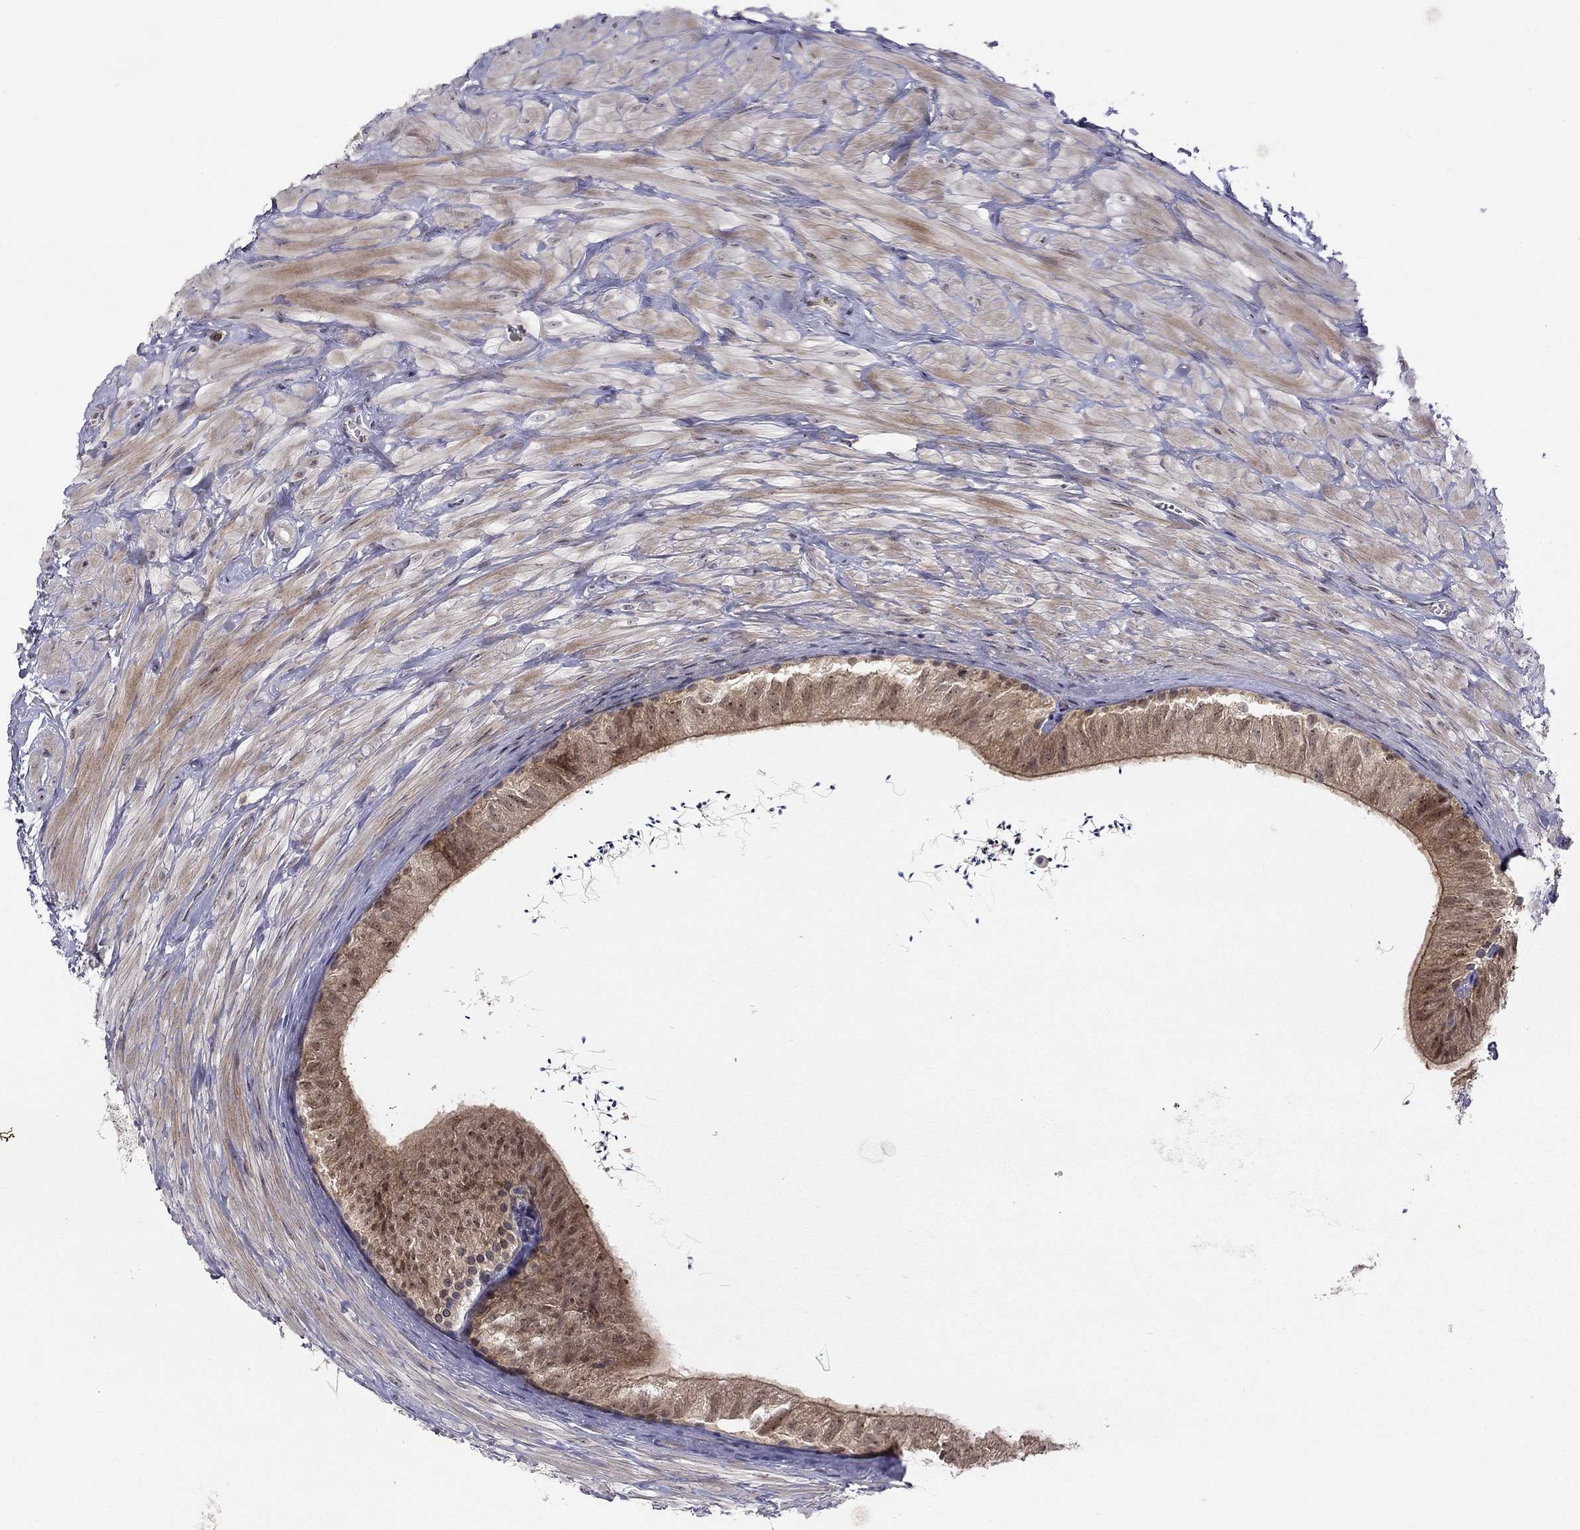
{"staining": {"intensity": "moderate", "quantity": ">75%", "location": "cytoplasmic/membranous"}, "tissue": "epididymis", "cell_type": "Glandular cells", "image_type": "normal", "snomed": [{"axis": "morphology", "description": "Normal tissue, NOS"}, {"axis": "topography", "description": "Epididymis"}], "caption": "Glandular cells show moderate cytoplasmic/membranous staining in about >75% of cells in benign epididymis.", "gene": "STXBP6", "patient": {"sex": "male", "age": 32}}